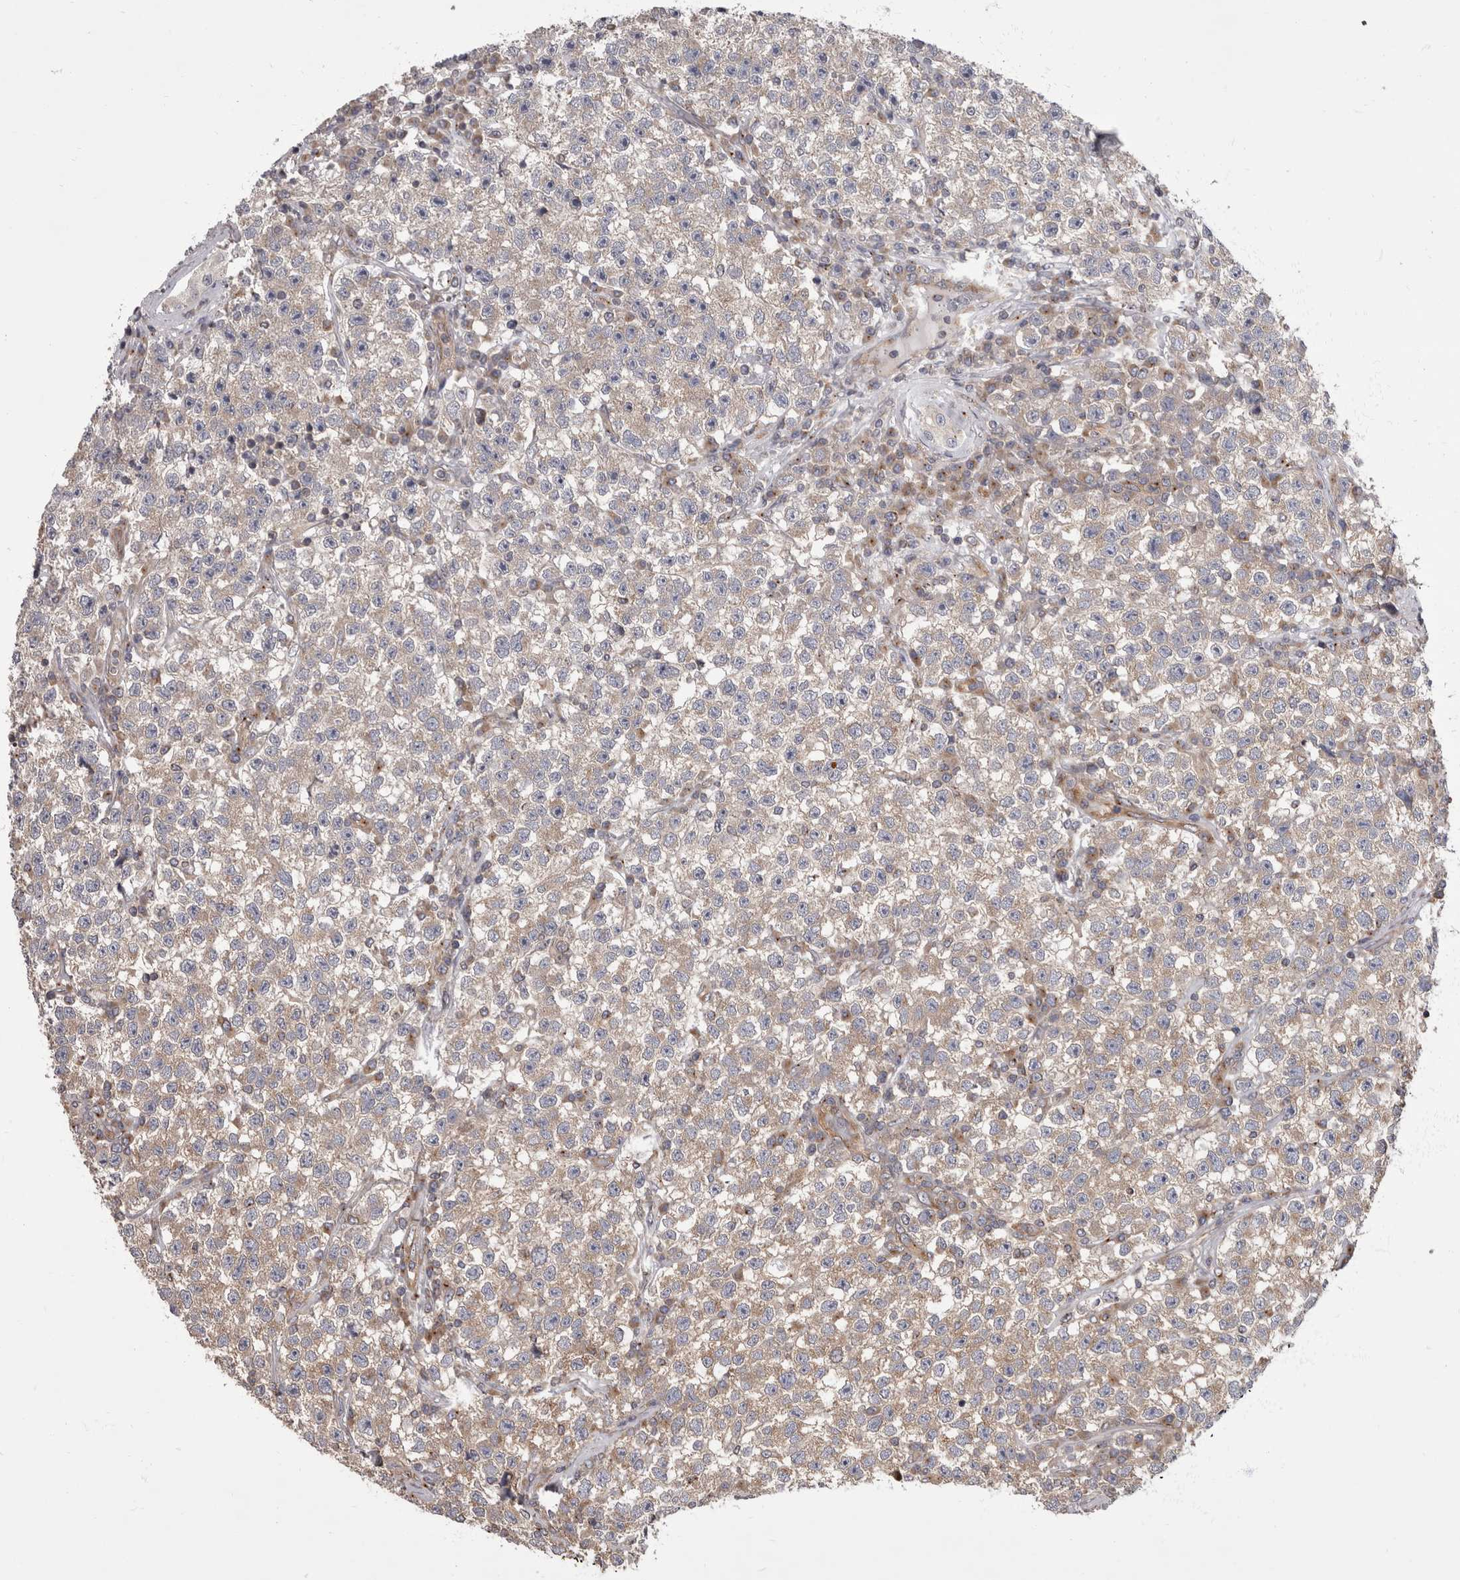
{"staining": {"intensity": "weak", "quantity": "25%-75%", "location": "cytoplasmic/membranous"}, "tissue": "testis cancer", "cell_type": "Tumor cells", "image_type": "cancer", "snomed": [{"axis": "morphology", "description": "Seminoma, NOS"}, {"axis": "topography", "description": "Testis"}], "caption": "Immunohistochemistry (IHC) (DAB) staining of human testis seminoma reveals weak cytoplasmic/membranous protein staining in about 25%-75% of tumor cells.", "gene": "HOOK3", "patient": {"sex": "male", "age": 22}}